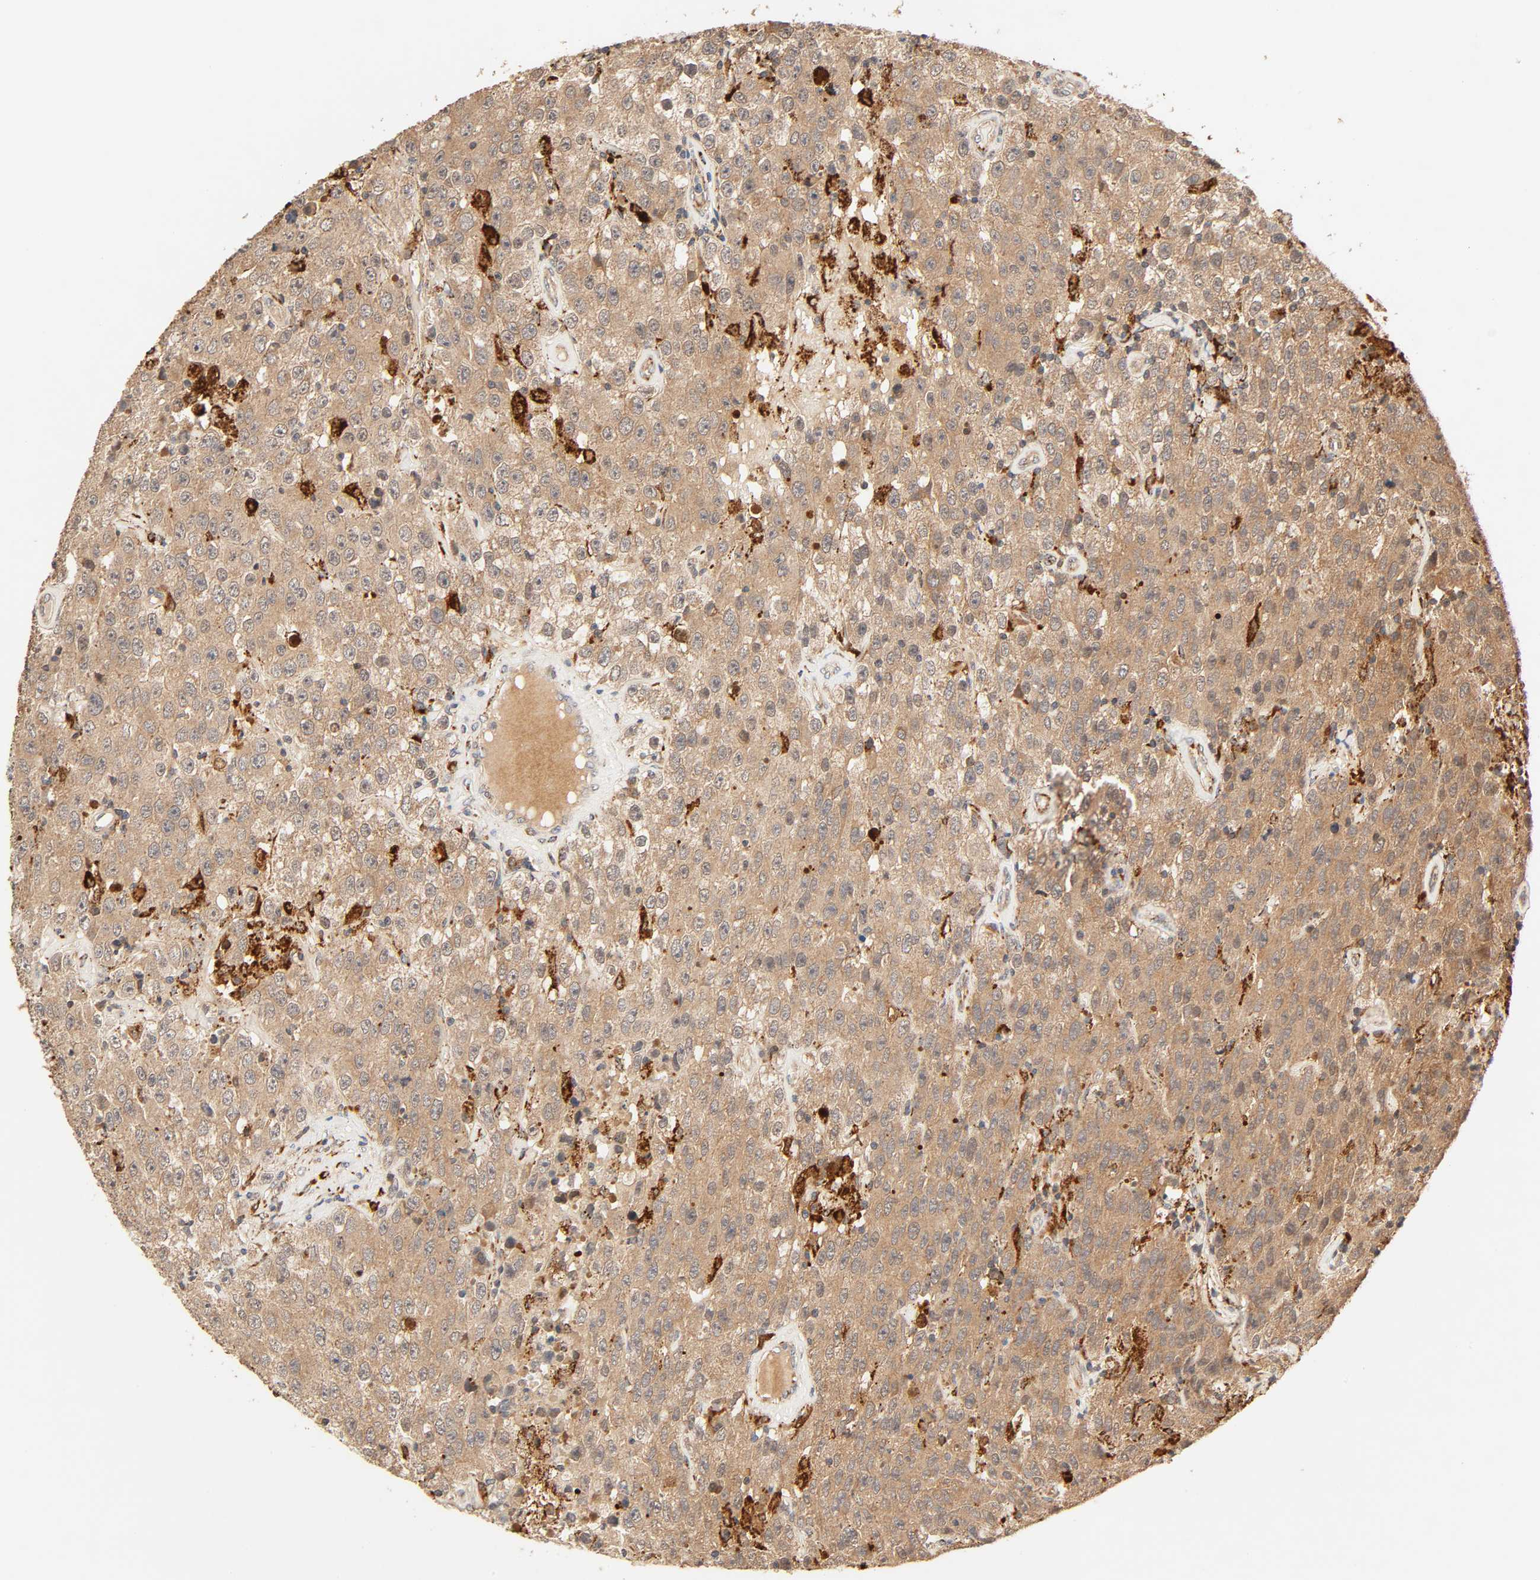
{"staining": {"intensity": "moderate", "quantity": ">75%", "location": "cytoplasmic/membranous"}, "tissue": "testis cancer", "cell_type": "Tumor cells", "image_type": "cancer", "snomed": [{"axis": "morphology", "description": "Seminoma, NOS"}, {"axis": "topography", "description": "Testis"}], "caption": "Immunohistochemistry (IHC) (DAB (3,3'-diaminobenzidine)) staining of testis cancer (seminoma) shows moderate cytoplasmic/membranous protein positivity in about >75% of tumor cells.", "gene": "MAPK6", "patient": {"sex": "male", "age": 52}}